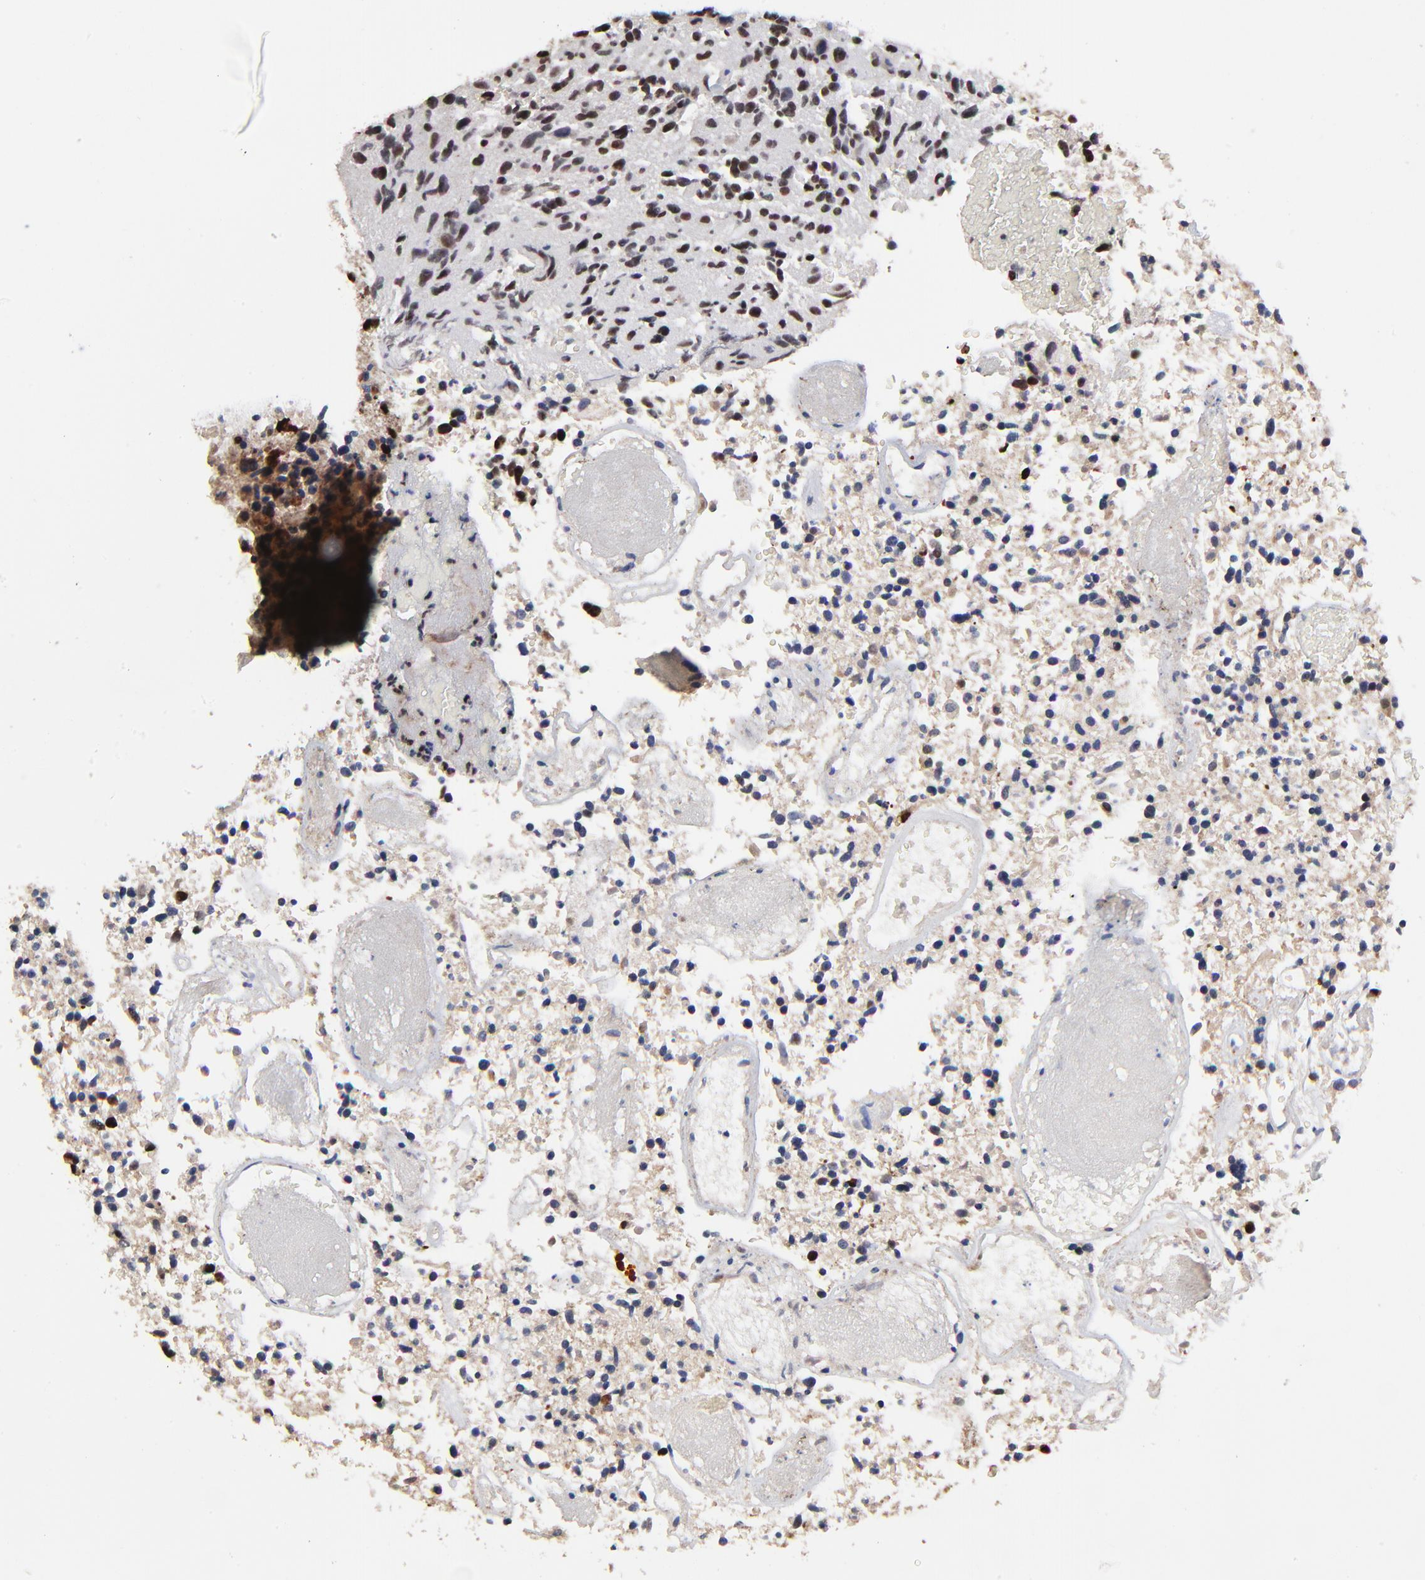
{"staining": {"intensity": "moderate", "quantity": "25%-75%", "location": "nuclear"}, "tissue": "glioma", "cell_type": "Tumor cells", "image_type": "cancer", "snomed": [{"axis": "morphology", "description": "Glioma, malignant, High grade"}, {"axis": "topography", "description": "Brain"}], "caption": "Moderate nuclear protein expression is present in about 25%-75% of tumor cells in glioma.", "gene": "RBM22", "patient": {"sex": "male", "age": 72}}